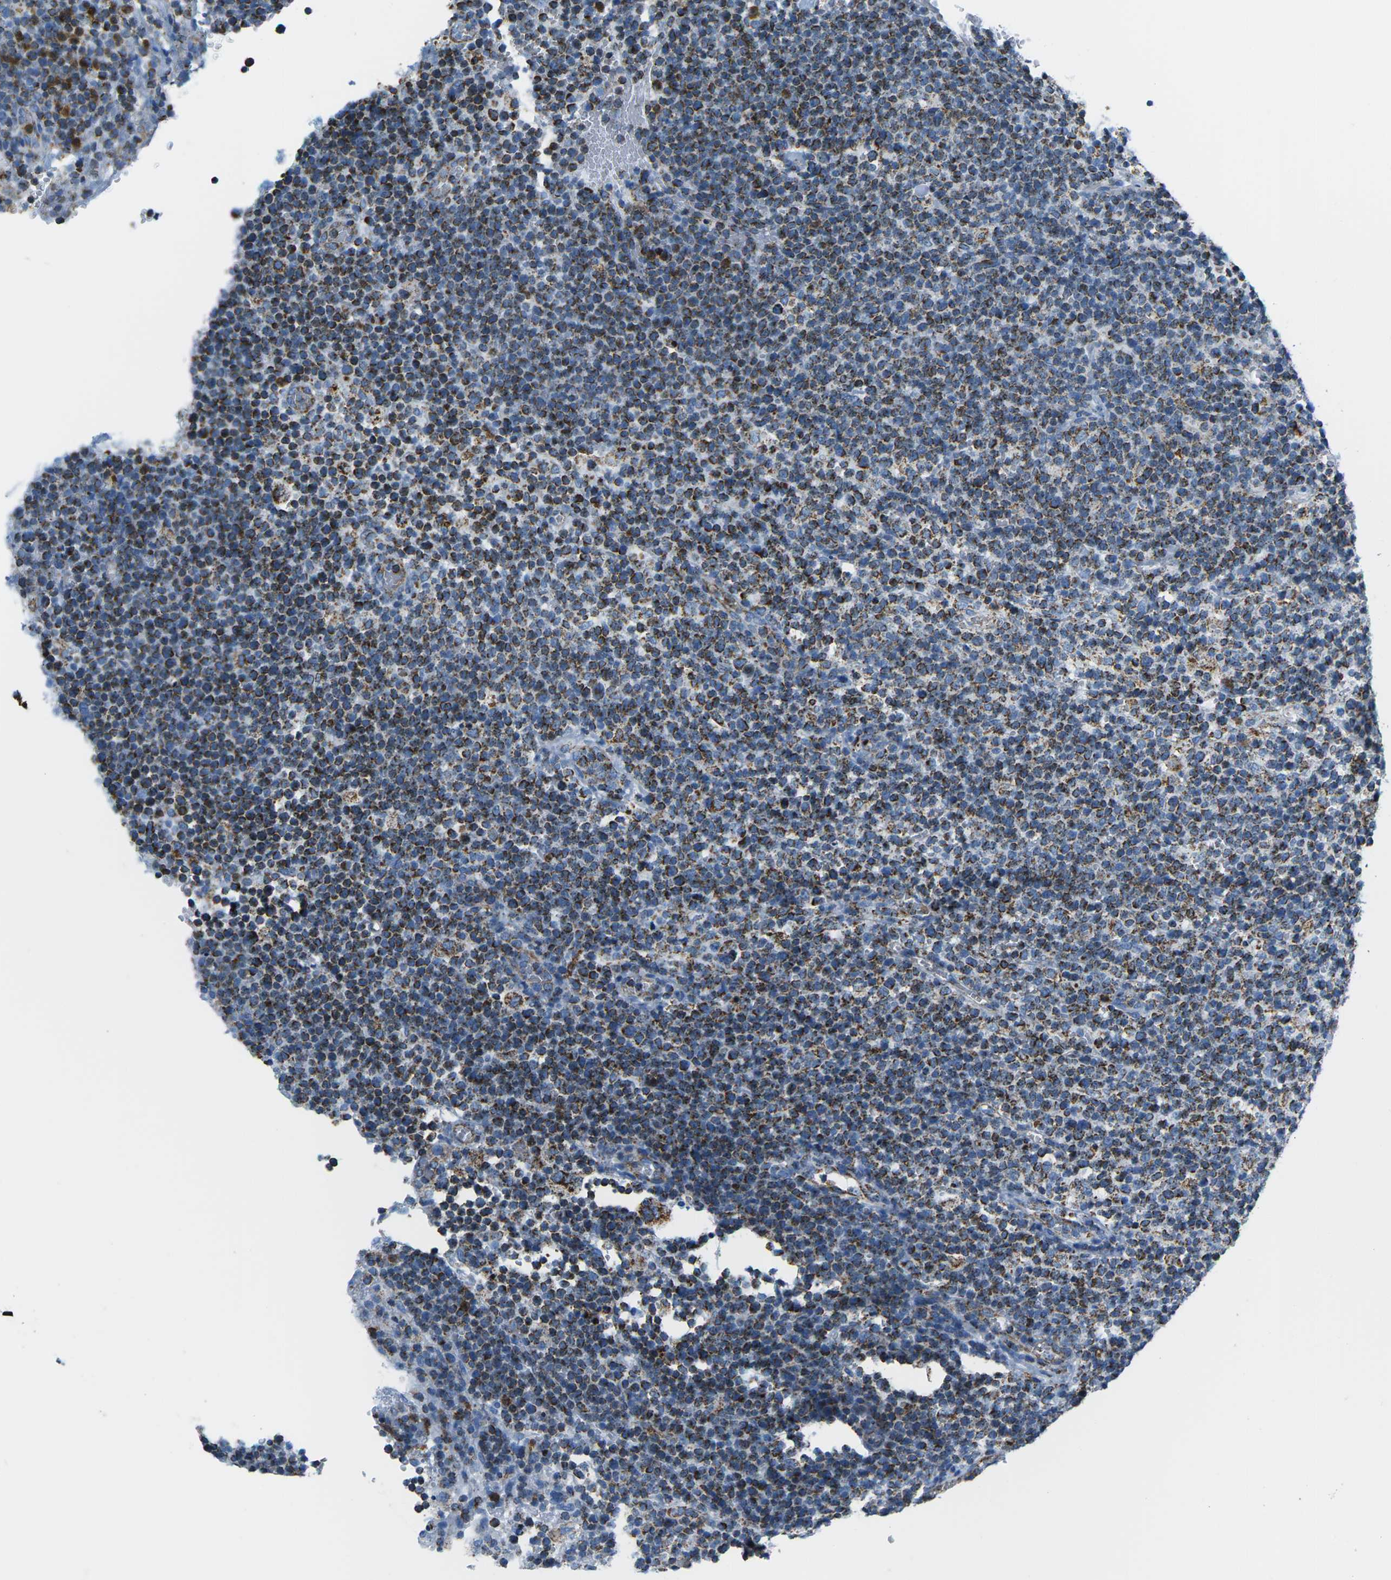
{"staining": {"intensity": "strong", "quantity": ">75%", "location": "cytoplasmic/membranous"}, "tissue": "lymphoma", "cell_type": "Tumor cells", "image_type": "cancer", "snomed": [{"axis": "morphology", "description": "Malignant lymphoma, non-Hodgkin's type, High grade"}, {"axis": "topography", "description": "Lymph node"}], "caption": "Lymphoma stained with a protein marker displays strong staining in tumor cells.", "gene": "COX6C", "patient": {"sex": "male", "age": 61}}